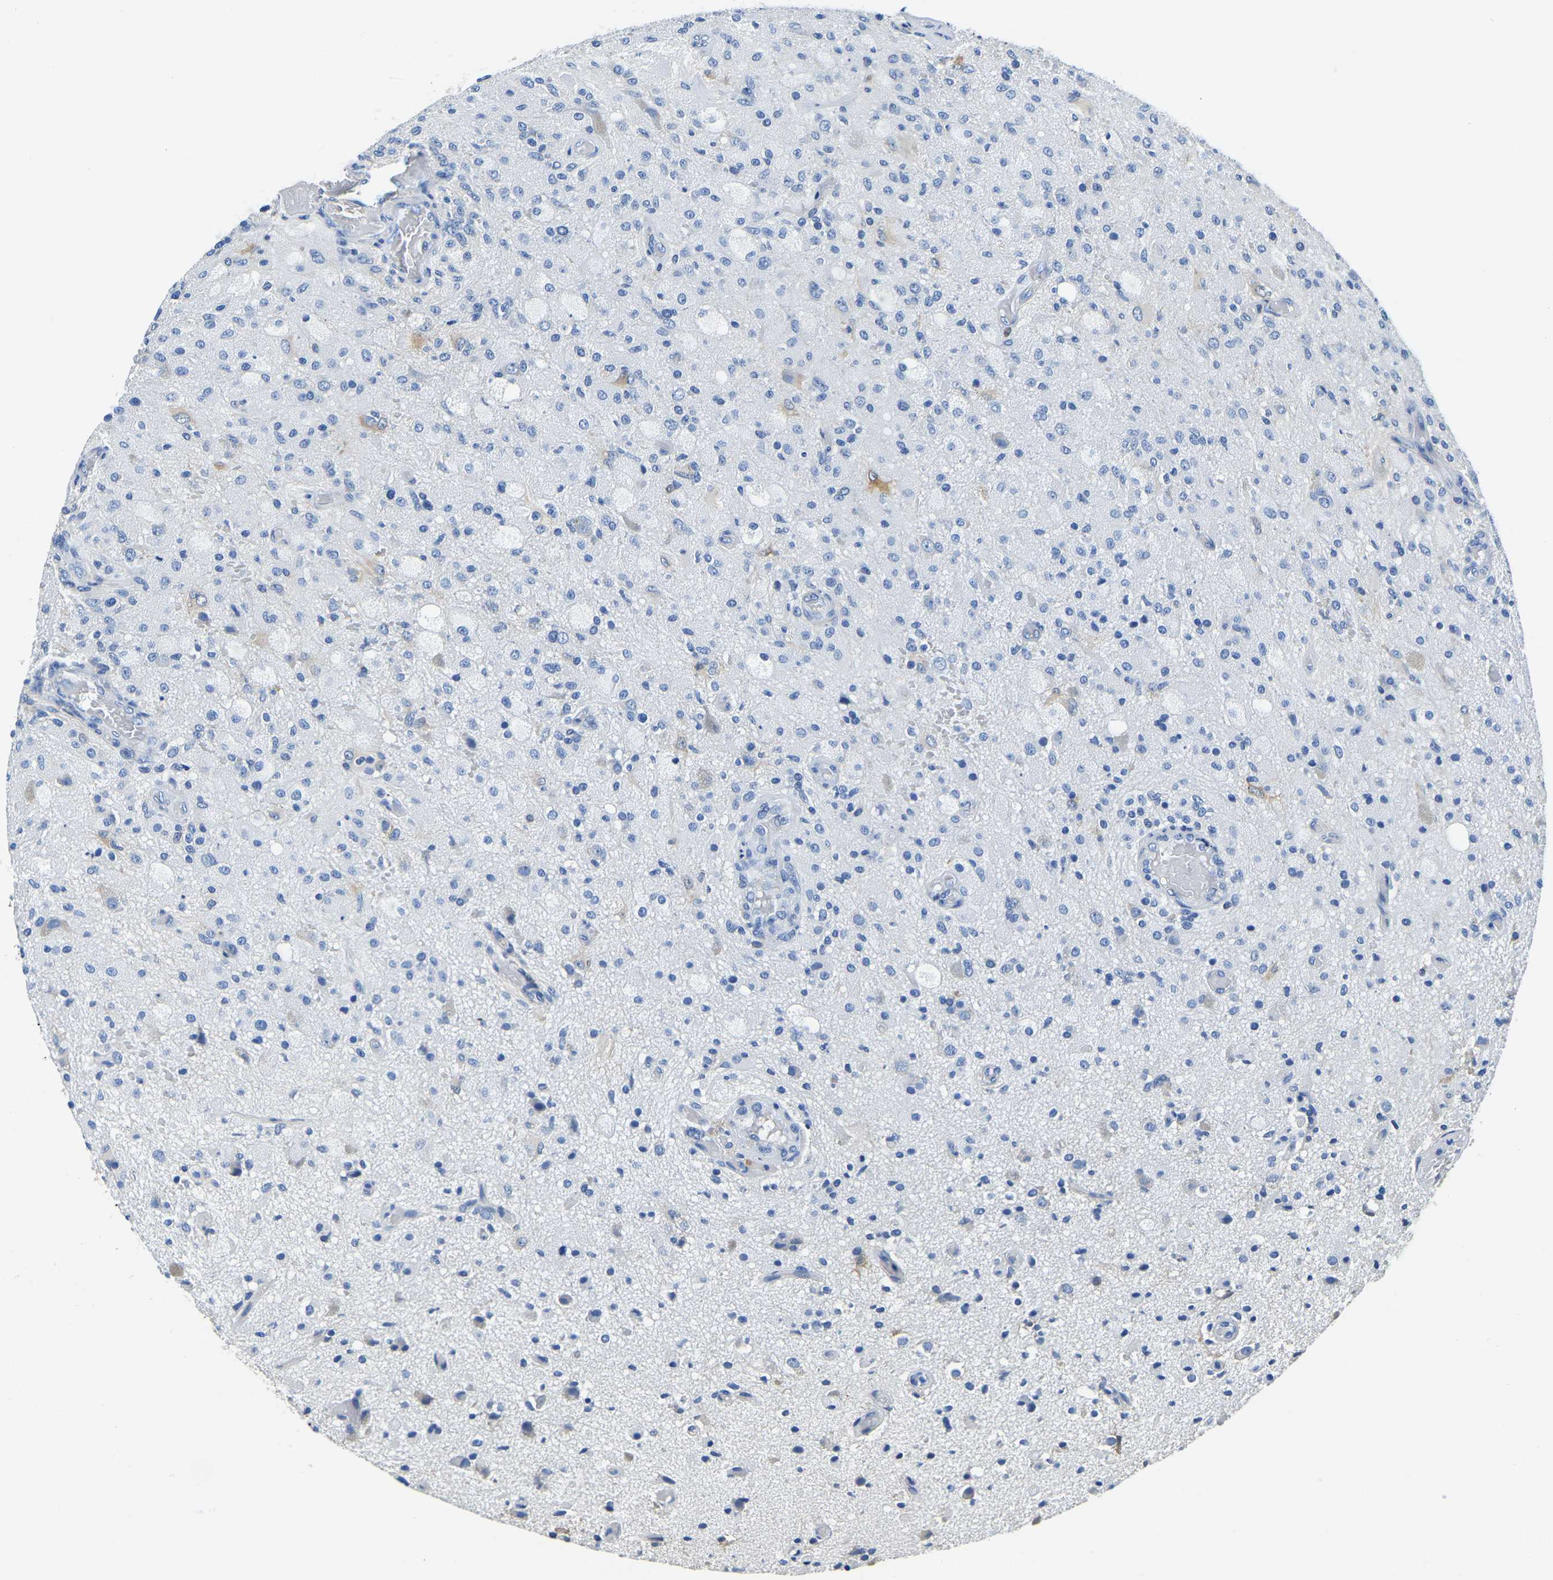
{"staining": {"intensity": "moderate", "quantity": "<25%", "location": "cytoplasmic/membranous"}, "tissue": "glioma", "cell_type": "Tumor cells", "image_type": "cancer", "snomed": [{"axis": "morphology", "description": "Normal tissue, NOS"}, {"axis": "morphology", "description": "Glioma, malignant, High grade"}, {"axis": "topography", "description": "Cerebral cortex"}], "caption": "A brown stain highlights moderate cytoplasmic/membranous positivity of a protein in glioma tumor cells.", "gene": "ZDHHC13", "patient": {"sex": "male", "age": 77}}